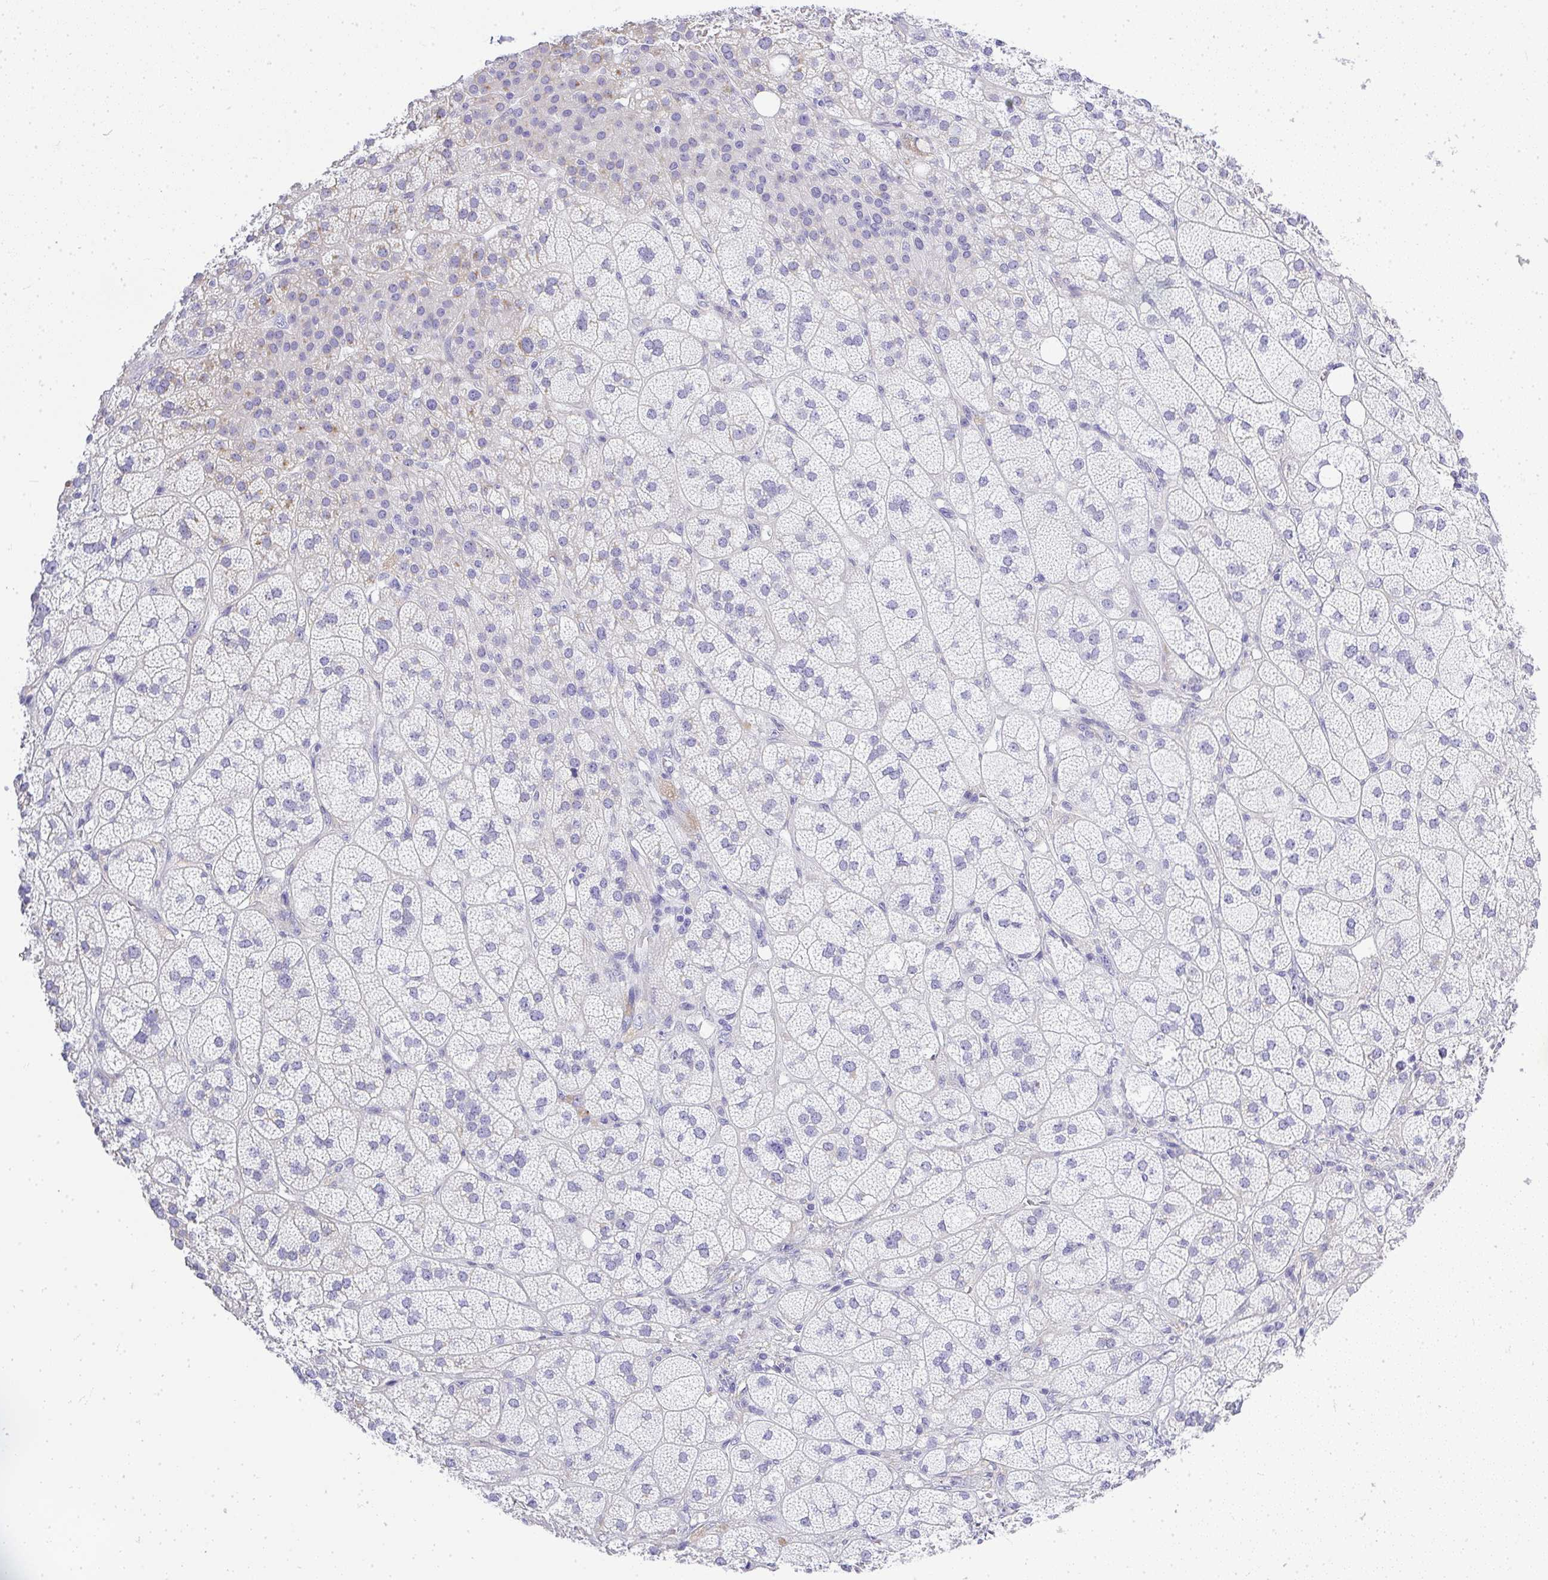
{"staining": {"intensity": "weak", "quantity": "<25%", "location": "cytoplasmic/membranous"}, "tissue": "adrenal gland", "cell_type": "Glandular cells", "image_type": "normal", "snomed": [{"axis": "morphology", "description": "Normal tissue, NOS"}, {"axis": "topography", "description": "Adrenal gland"}], "caption": "Glandular cells are negative for protein expression in unremarkable human adrenal gland. (Stains: DAB immunohistochemistry with hematoxylin counter stain, Microscopy: brightfield microscopy at high magnification).", "gene": "PLPPR3", "patient": {"sex": "female", "age": 60}}